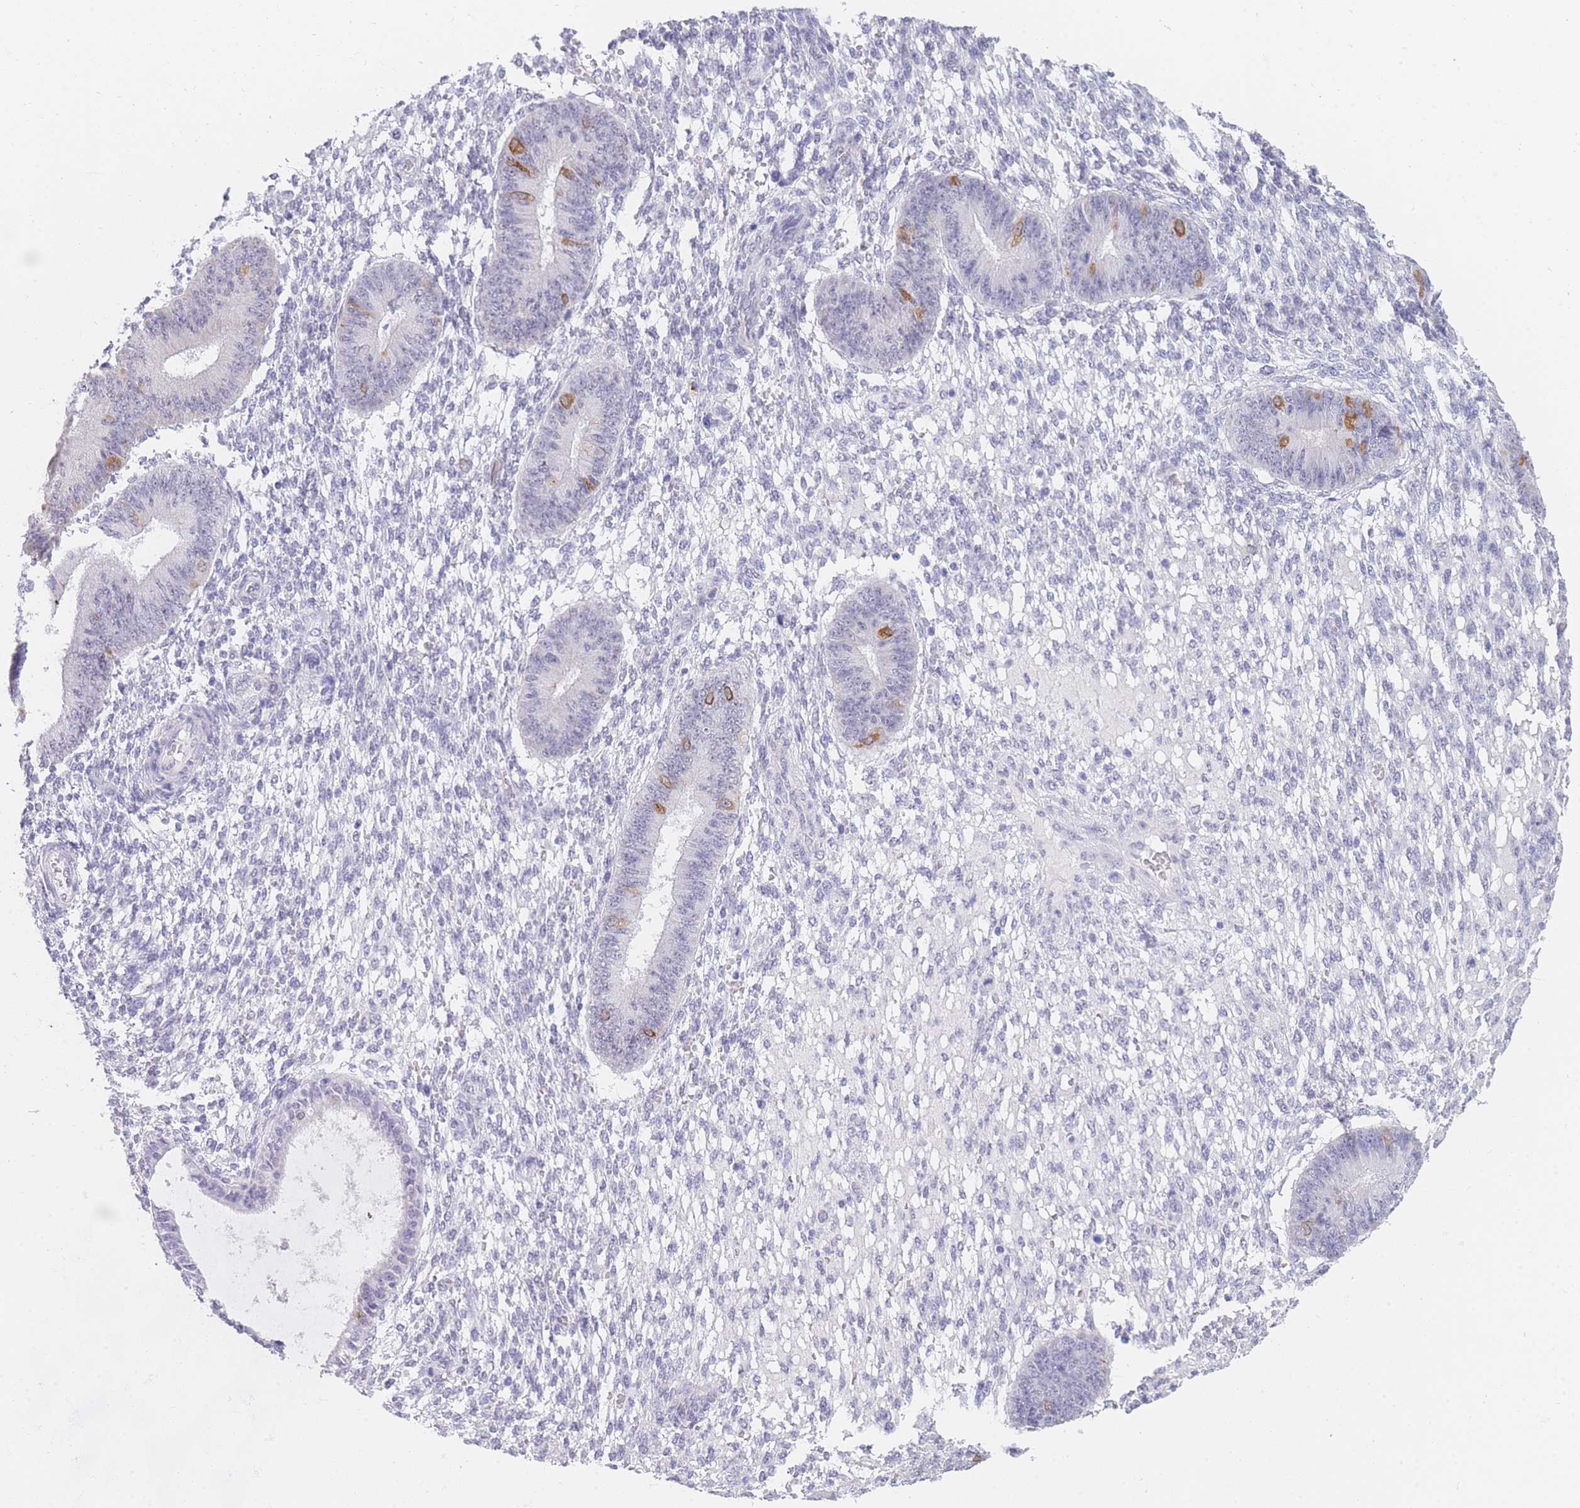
{"staining": {"intensity": "negative", "quantity": "none", "location": "none"}, "tissue": "endometrium", "cell_type": "Cells in endometrial stroma", "image_type": "normal", "snomed": [{"axis": "morphology", "description": "Normal tissue, NOS"}, {"axis": "topography", "description": "Endometrium"}], "caption": "Unremarkable endometrium was stained to show a protein in brown. There is no significant staining in cells in endometrial stroma.", "gene": "FRAT2", "patient": {"sex": "female", "age": 49}}